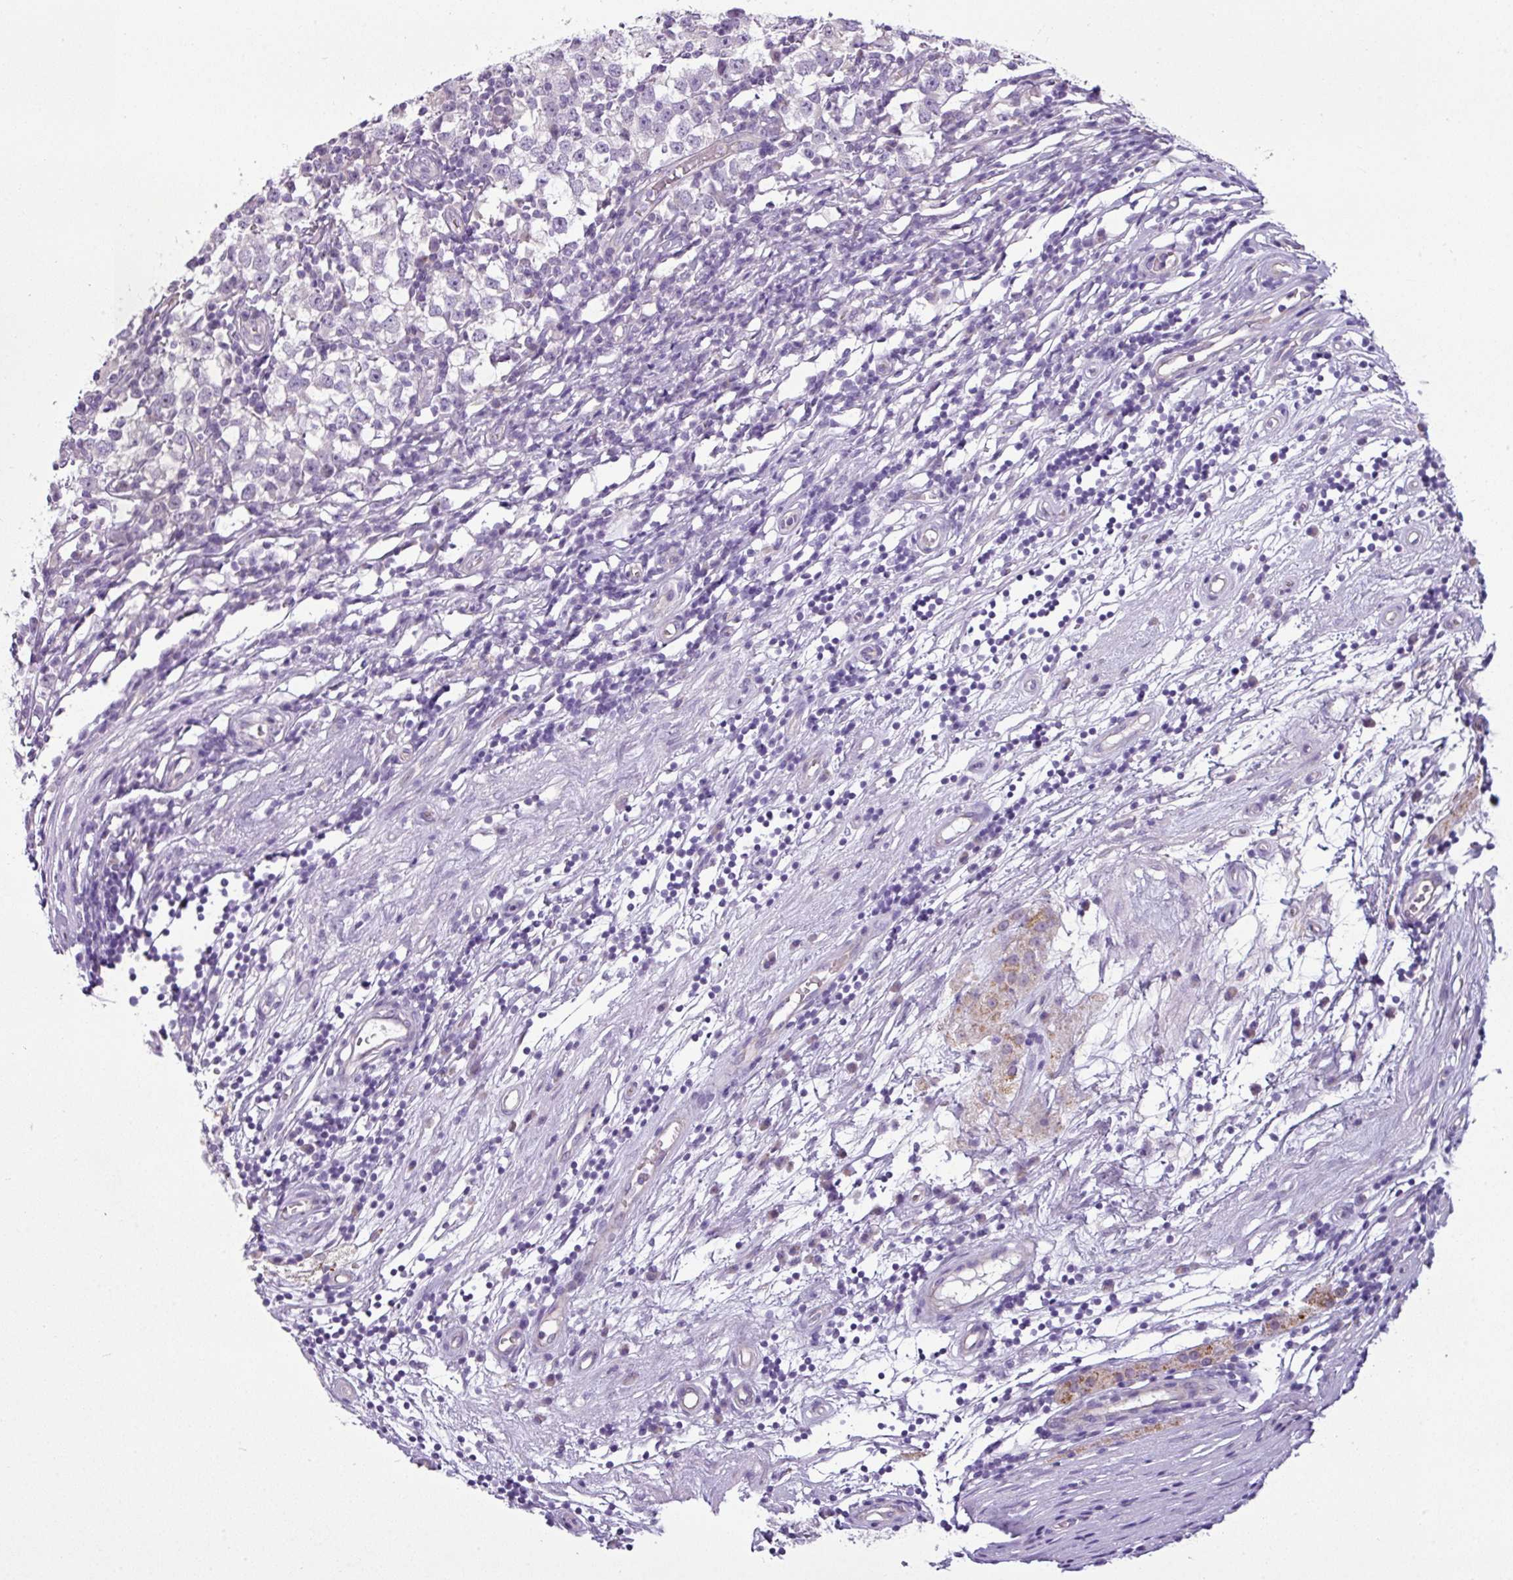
{"staining": {"intensity": "negative", "quantity": "none", "location": "none"}, "tissue": "testis cancer", "cell_type": "Tumor cells", "image_type": "cancer", "snomed": [{"axis": "morphology", "description": "Seminoma, NOS"}, {"axis": "topography", "description": "Testis"}], "caption": "Testis cancer stained for a protein using immunohistochemistry exhibits no positivity tumor cells.", "gene": "TMEM178B", "patient": {"sex": "male", "age": 65}}